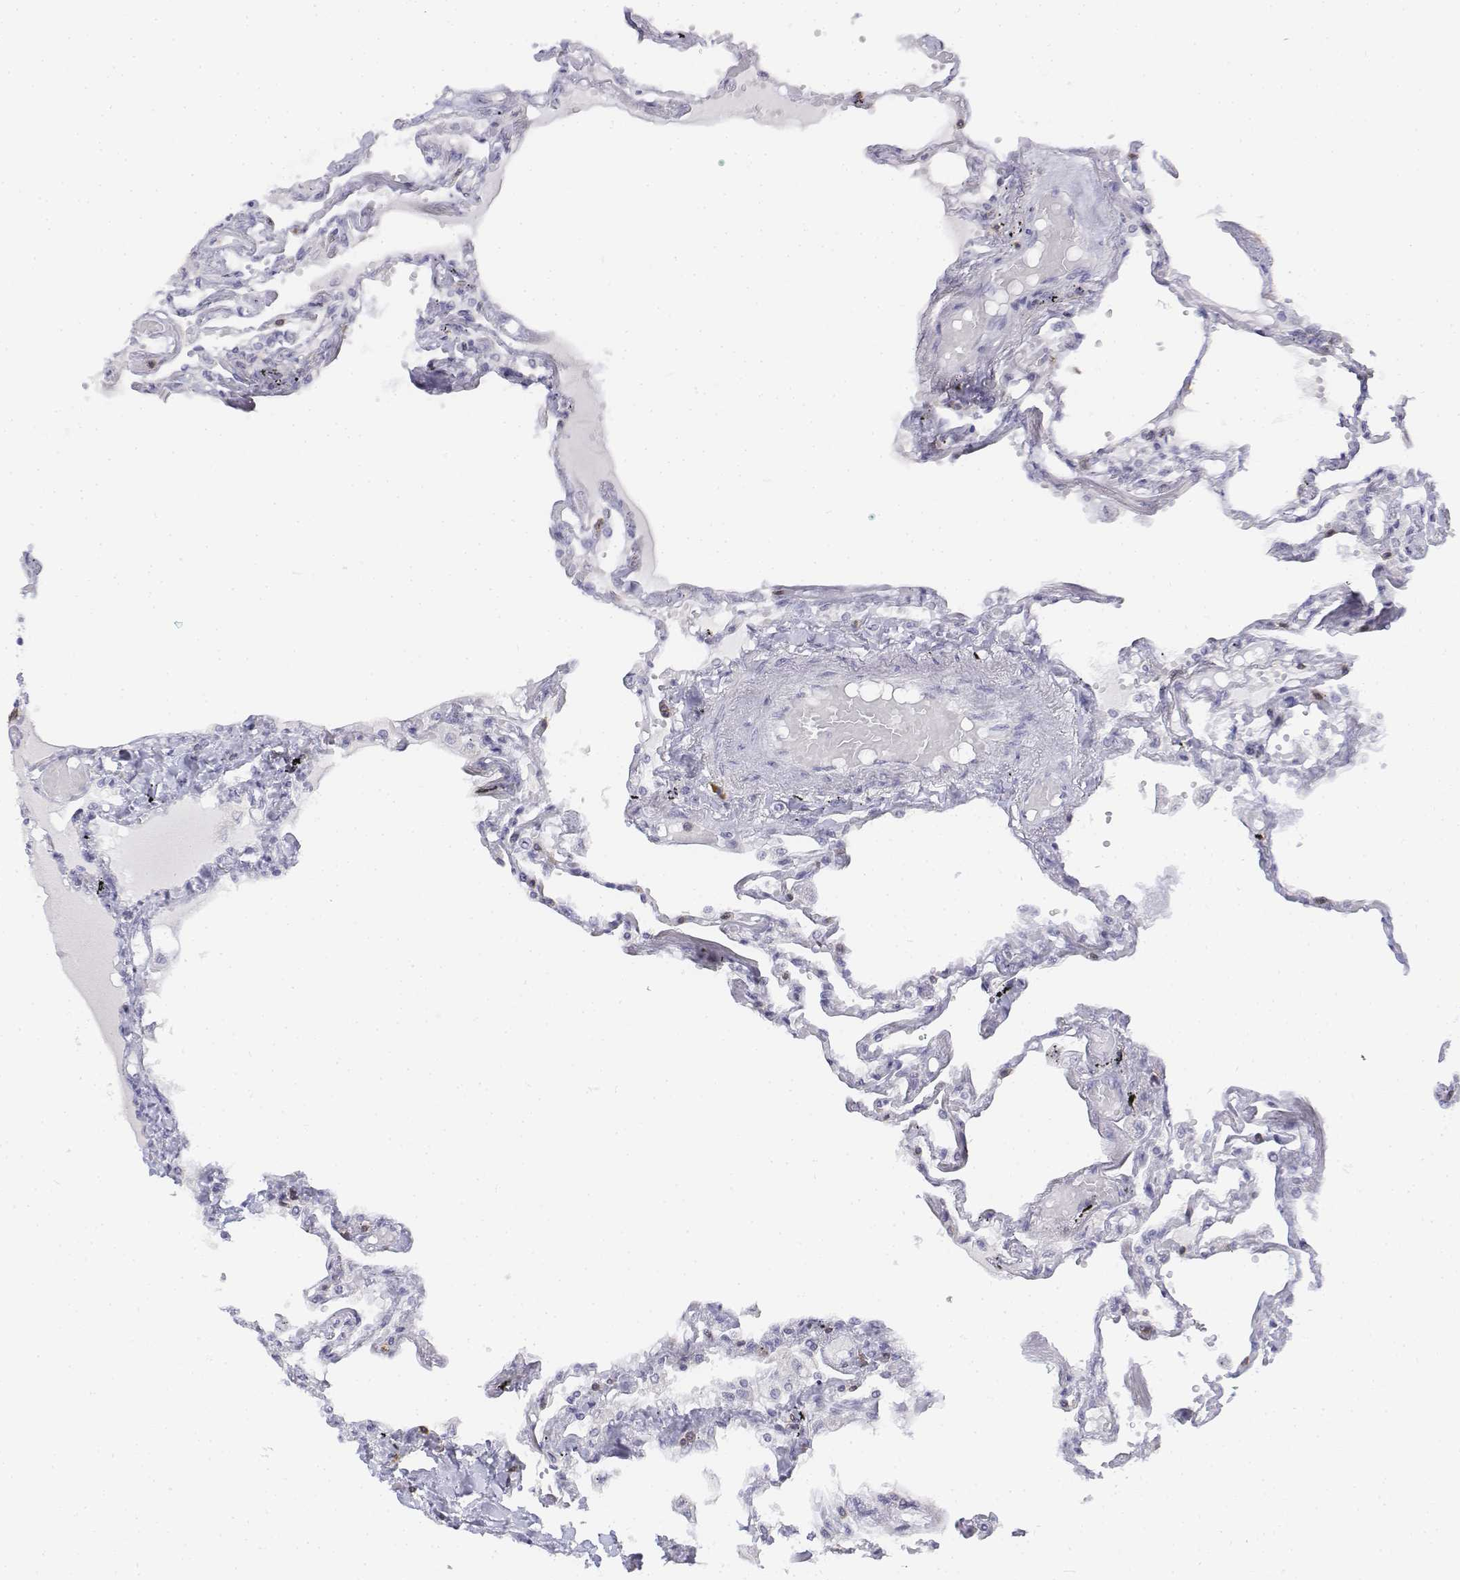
{"staining": {"intensity": "negative", "quantity": "none", "location": "none"}, "tissue": "lung", "cell_type": "Alveolar cells", "image_type": "normal", "snomed": [{"axis": "morphology", "description": "Normal tissue, NOS"}, {"axis": "morphology", "description": "Adenocarcinoma, NOS"}, {"axis": "topography", "description": "Cartilage tissue"}, {"axis": "topography", "description": "Lung"}], "caption": "IHC image of normal lung stained for a protein (brown), which exhibits no expression in alveolar cells. (Brightfield microscopy of DAB (3,3'-diaminobenzidine) IHC at high magnification).", "gene": "CD3E", "patient": {"sex": "female", "age": 67}}